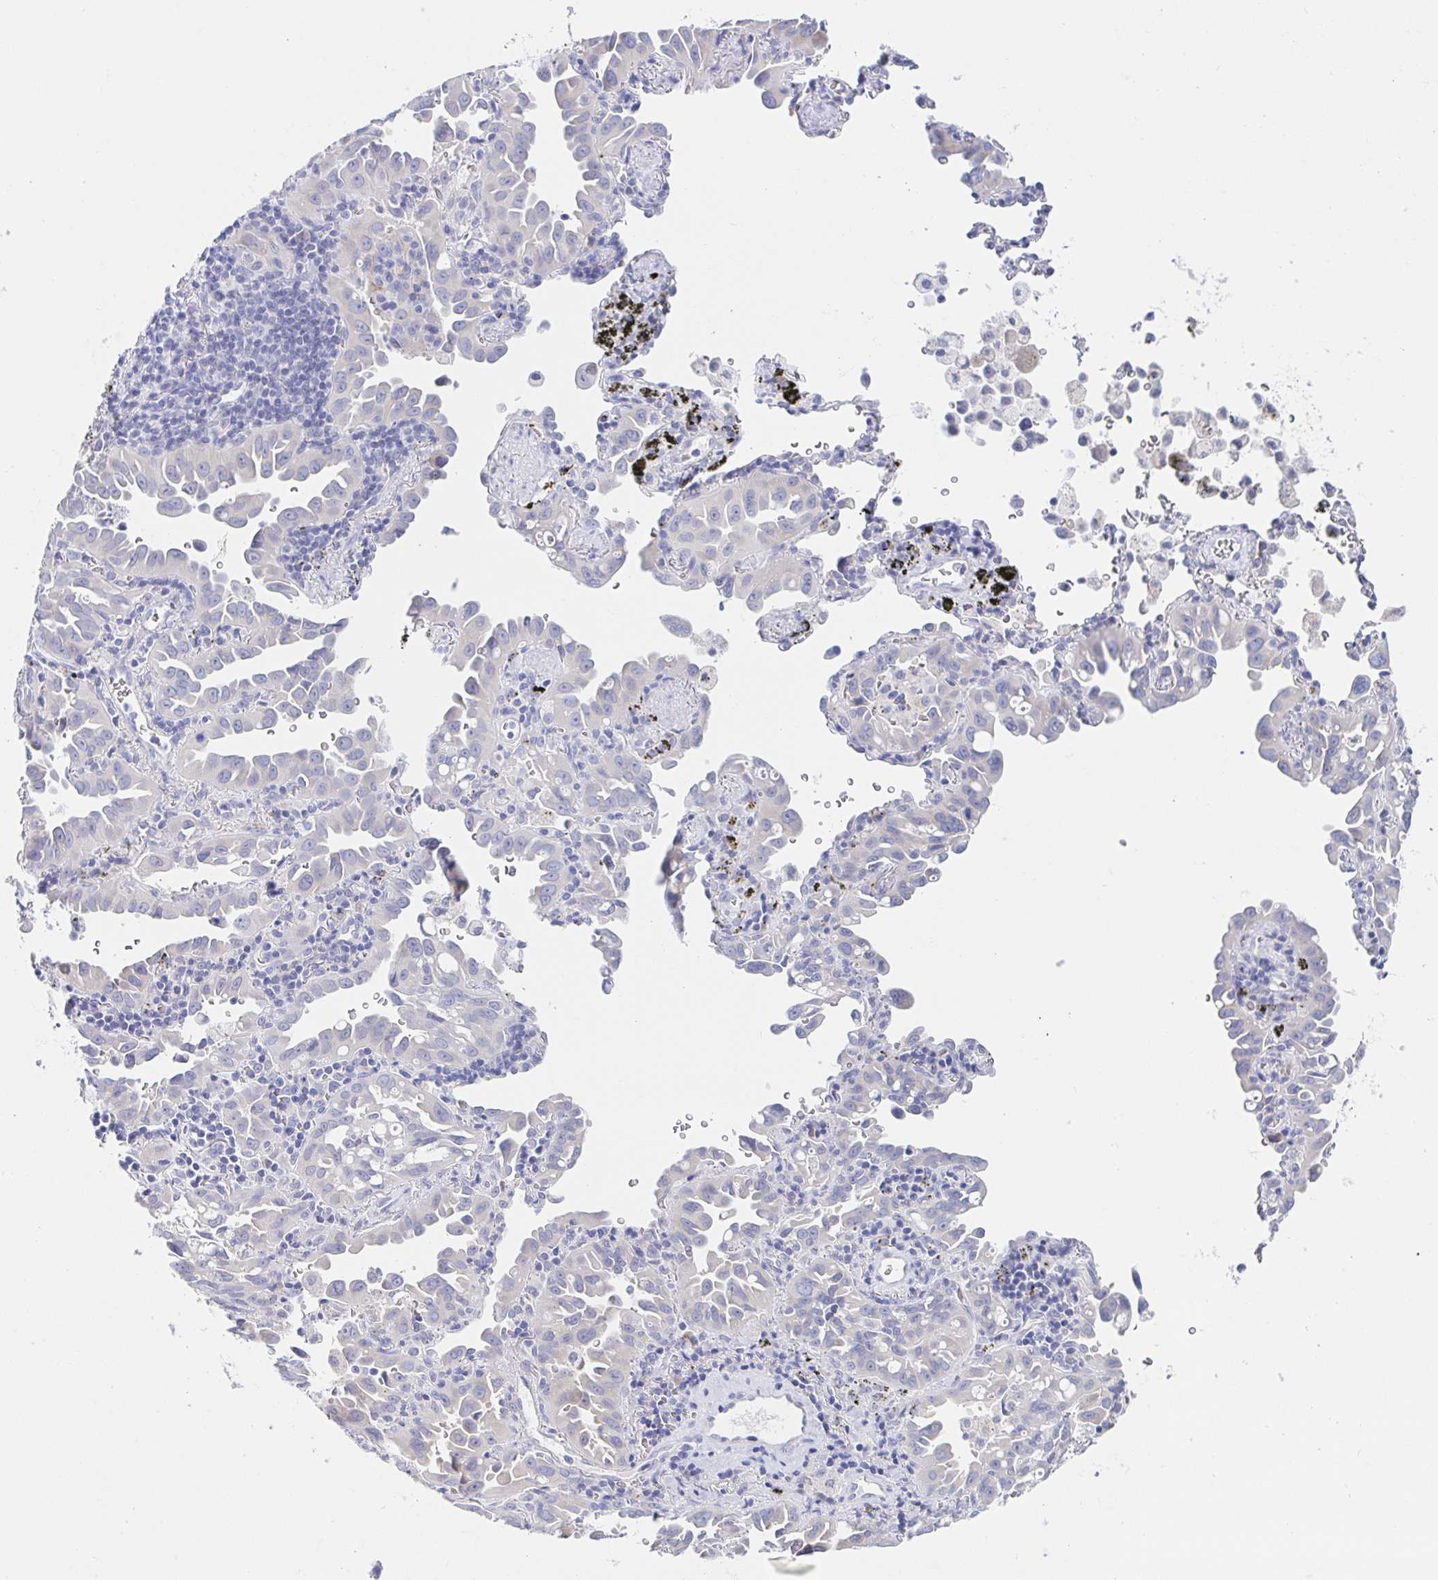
{"staining": {"intensity": "negative", "quantity": "none", "location": "none"}, "tissue": "lung cancer", "cell_type": "Tumor cells", "image_type": "cancer", "snomed": [{"axis": "morphology", "description": "Adenocarcinoma, NOS"}, {"axis": "topography", "description": "Lung"}], "caption": "This is an immunohistochemistry photomicrograph of lung cancer. There is no expression in tumor cells.", "gene": "SIAH3", "patient": {"sex": "male", "age": 68}}